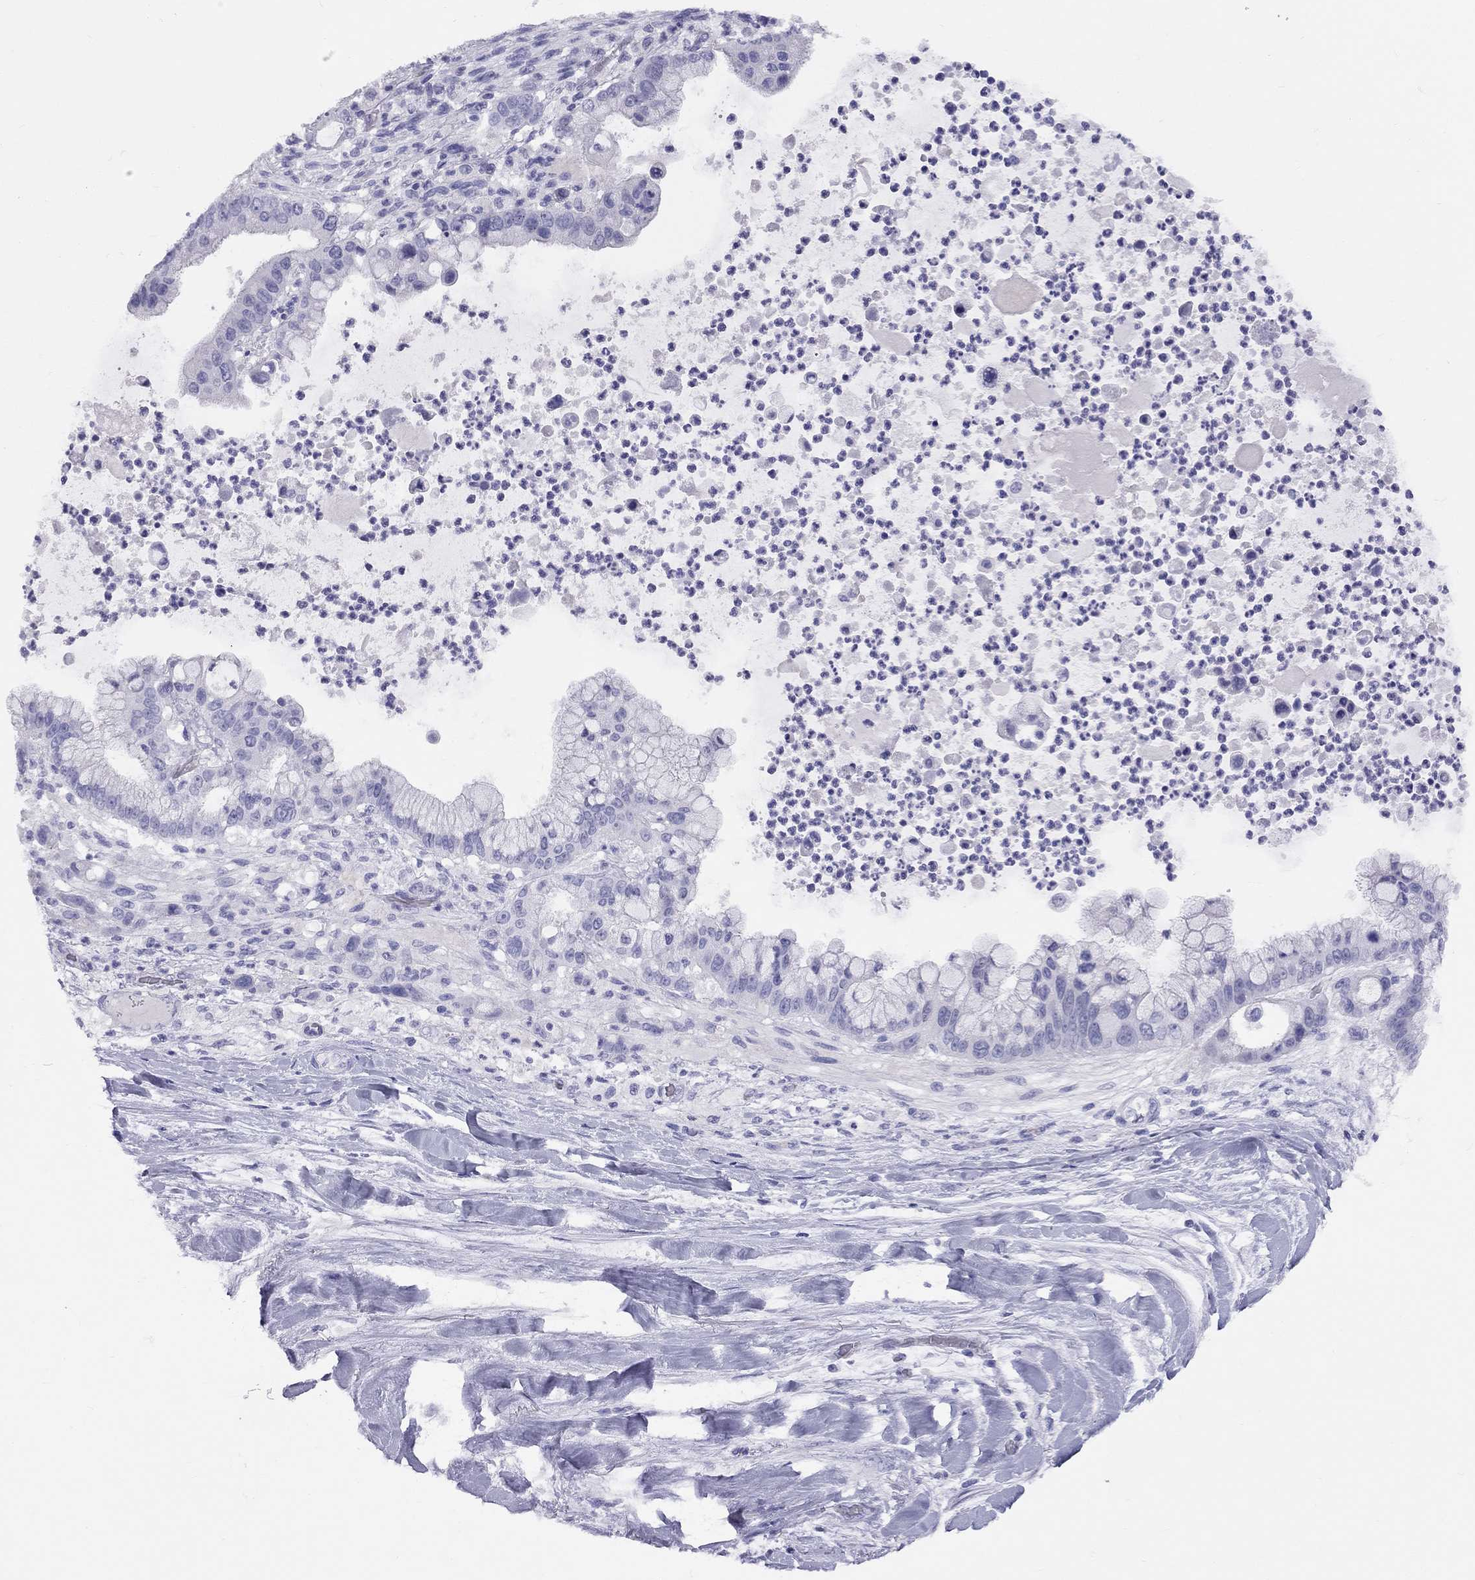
{"staining": {"intensity": "negative", "quantity": "none", "location": "none"}, "tissue": "liver cancer", "cell_type": "Tumor cells", "image_type": "cancer", "snomed": [{"axis": "morphology", "description": "Cholangiocarcinoma"}, {"axis": "topography", "description": "Liver"}], "caption": "Human liver cancer (cholangiocarcinoma) stained for a protein using immunohistochemistry shows no staining in tumor cells.", "gene": "FSCN3", "patient": {"sex": "female", "age": 54}}